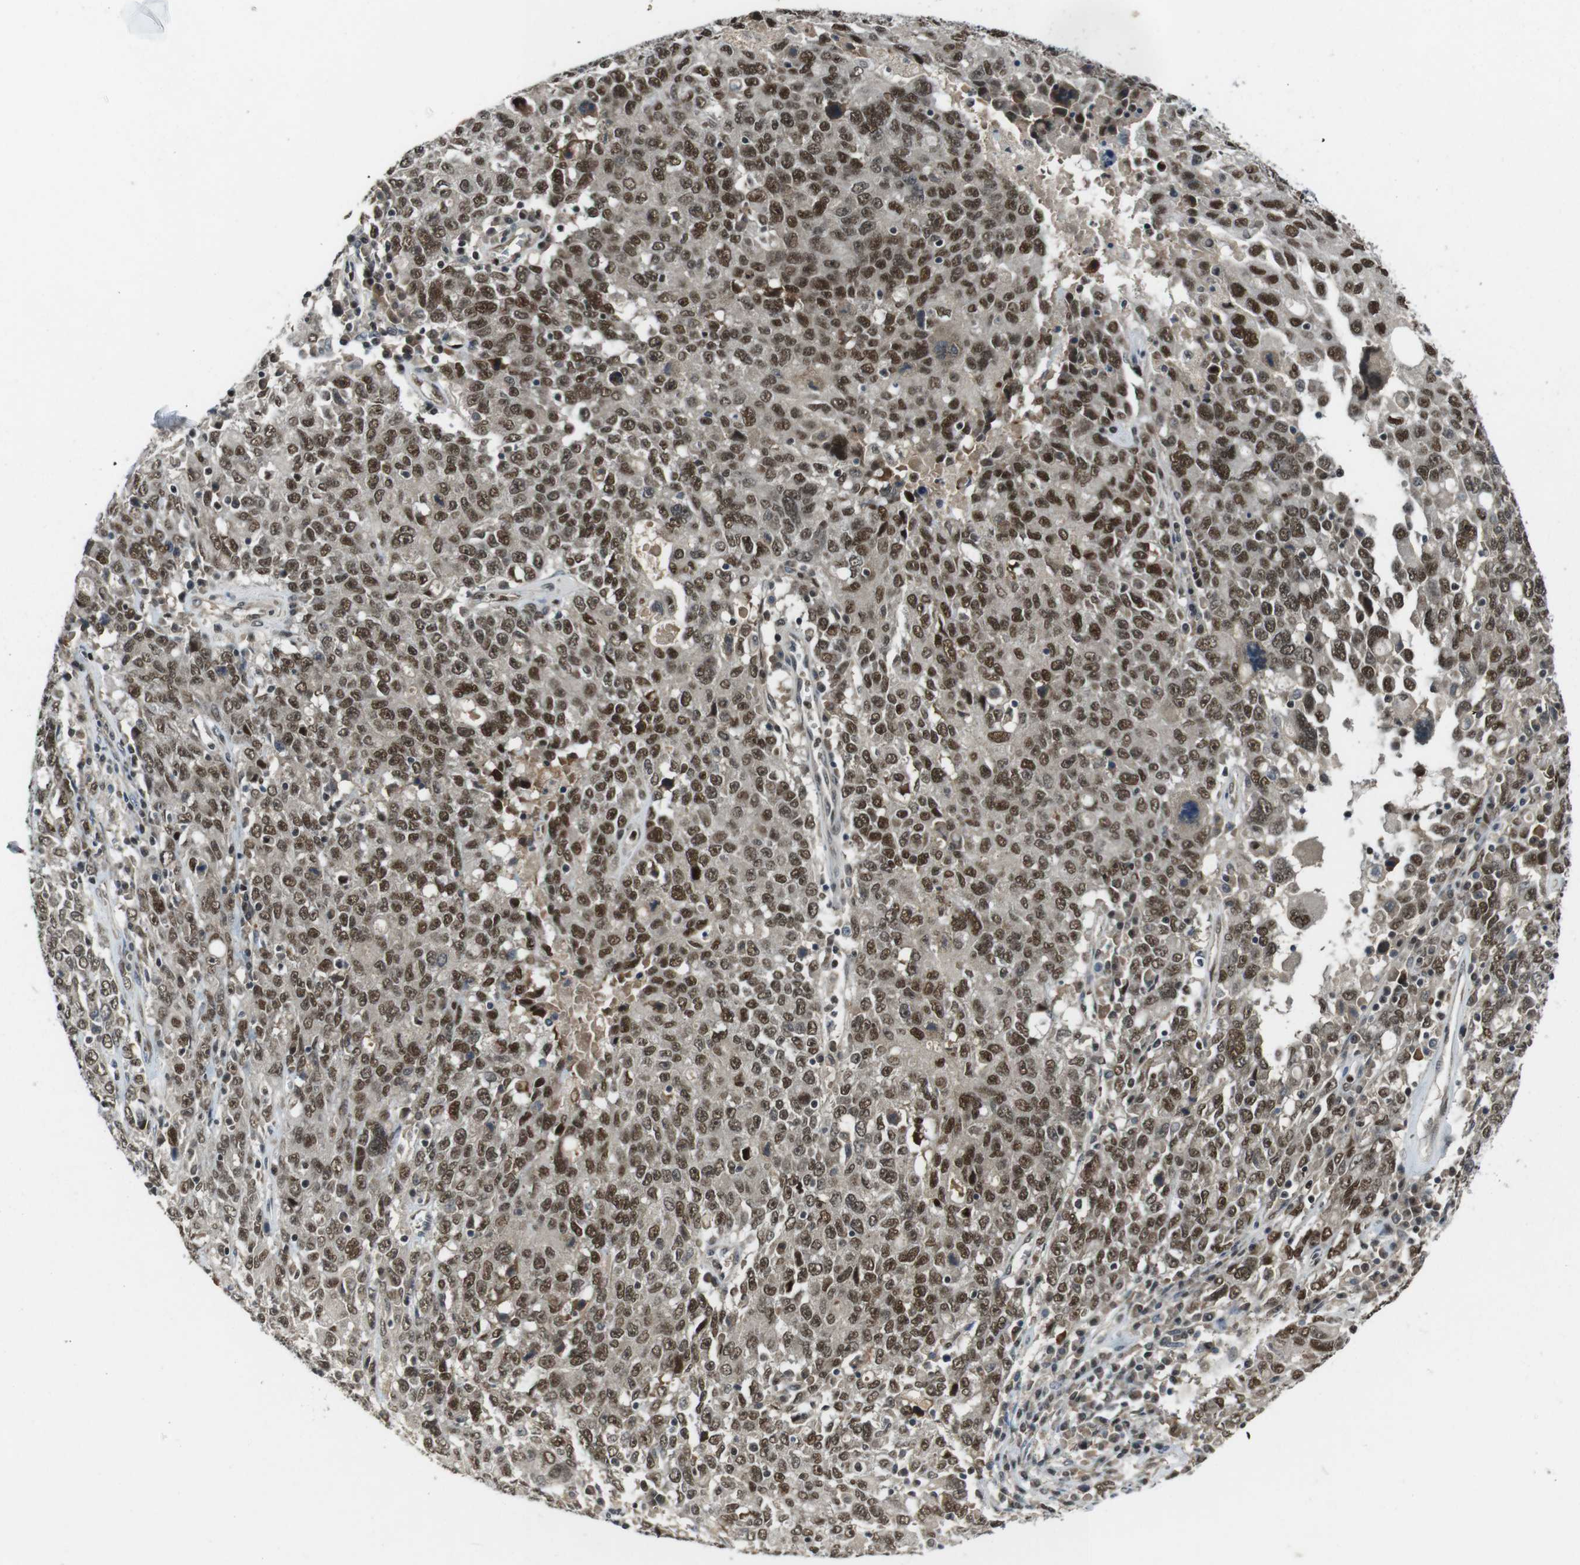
{"staining": {"intensity": "strong", "quantity": ">75%", "location": "nuclear"}, "tissue": "ovarian cancer", "cell_type": "Tumor cells", "image_type": "cancer", "snomed": [{"axis": "morphology", "description": "Carcinoma, endometroid"}, {"axis": "topography", "description": "Ovary"}], "caption": "Strong nuclear protein staining is appreciated in about >75% of tumor cells in ovarian endometroid carcinoma.", "gene": "MAPKAPK5", "patient": {"sex": "female", "age": 62}}